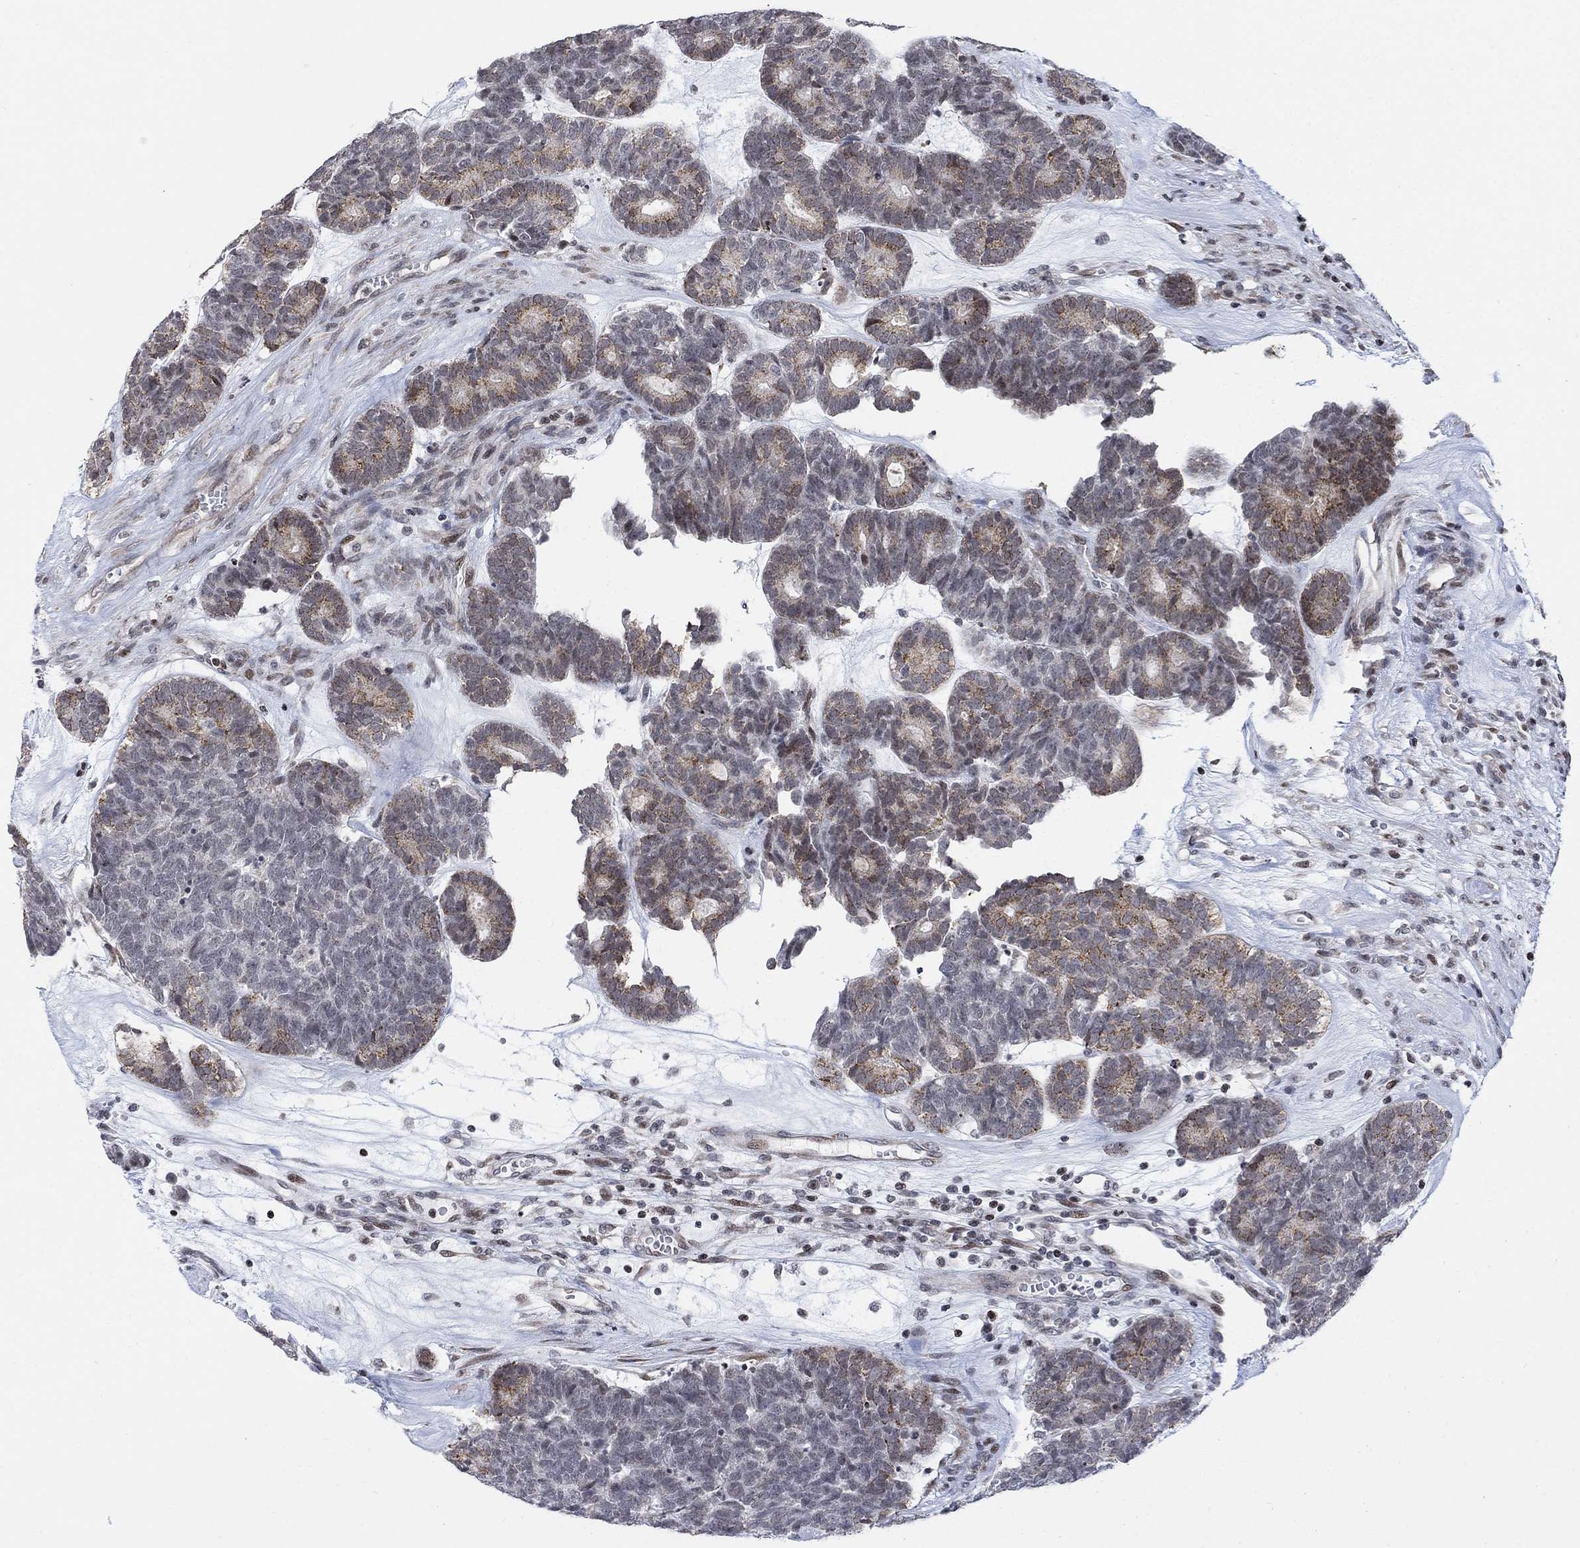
{"staining": {"intensity": "moderate", "quantity": "25%-75%", "location": "cytoplasmic/membranous"}, "tissue": "head and neck cancer", "cell_type": "Tumor cells", "image_type": "cancer", "snomed": [{"axis": "morphology", "description": "Adenocarcinoma, NOS"}, {"axis": "topography", "description": "Head-Neck"}], "caption": "This micrograph exhibits head and neck adenocarcinoma stained with immunohistochemistry to label a protein in brown. The cytoplasmic/membranous of tumor cells show moderate positivity for the protein. Nuclei are counter-stained blue.", "gene": "ABHD14A", "patient": {"sex": "female", "age": 81}}